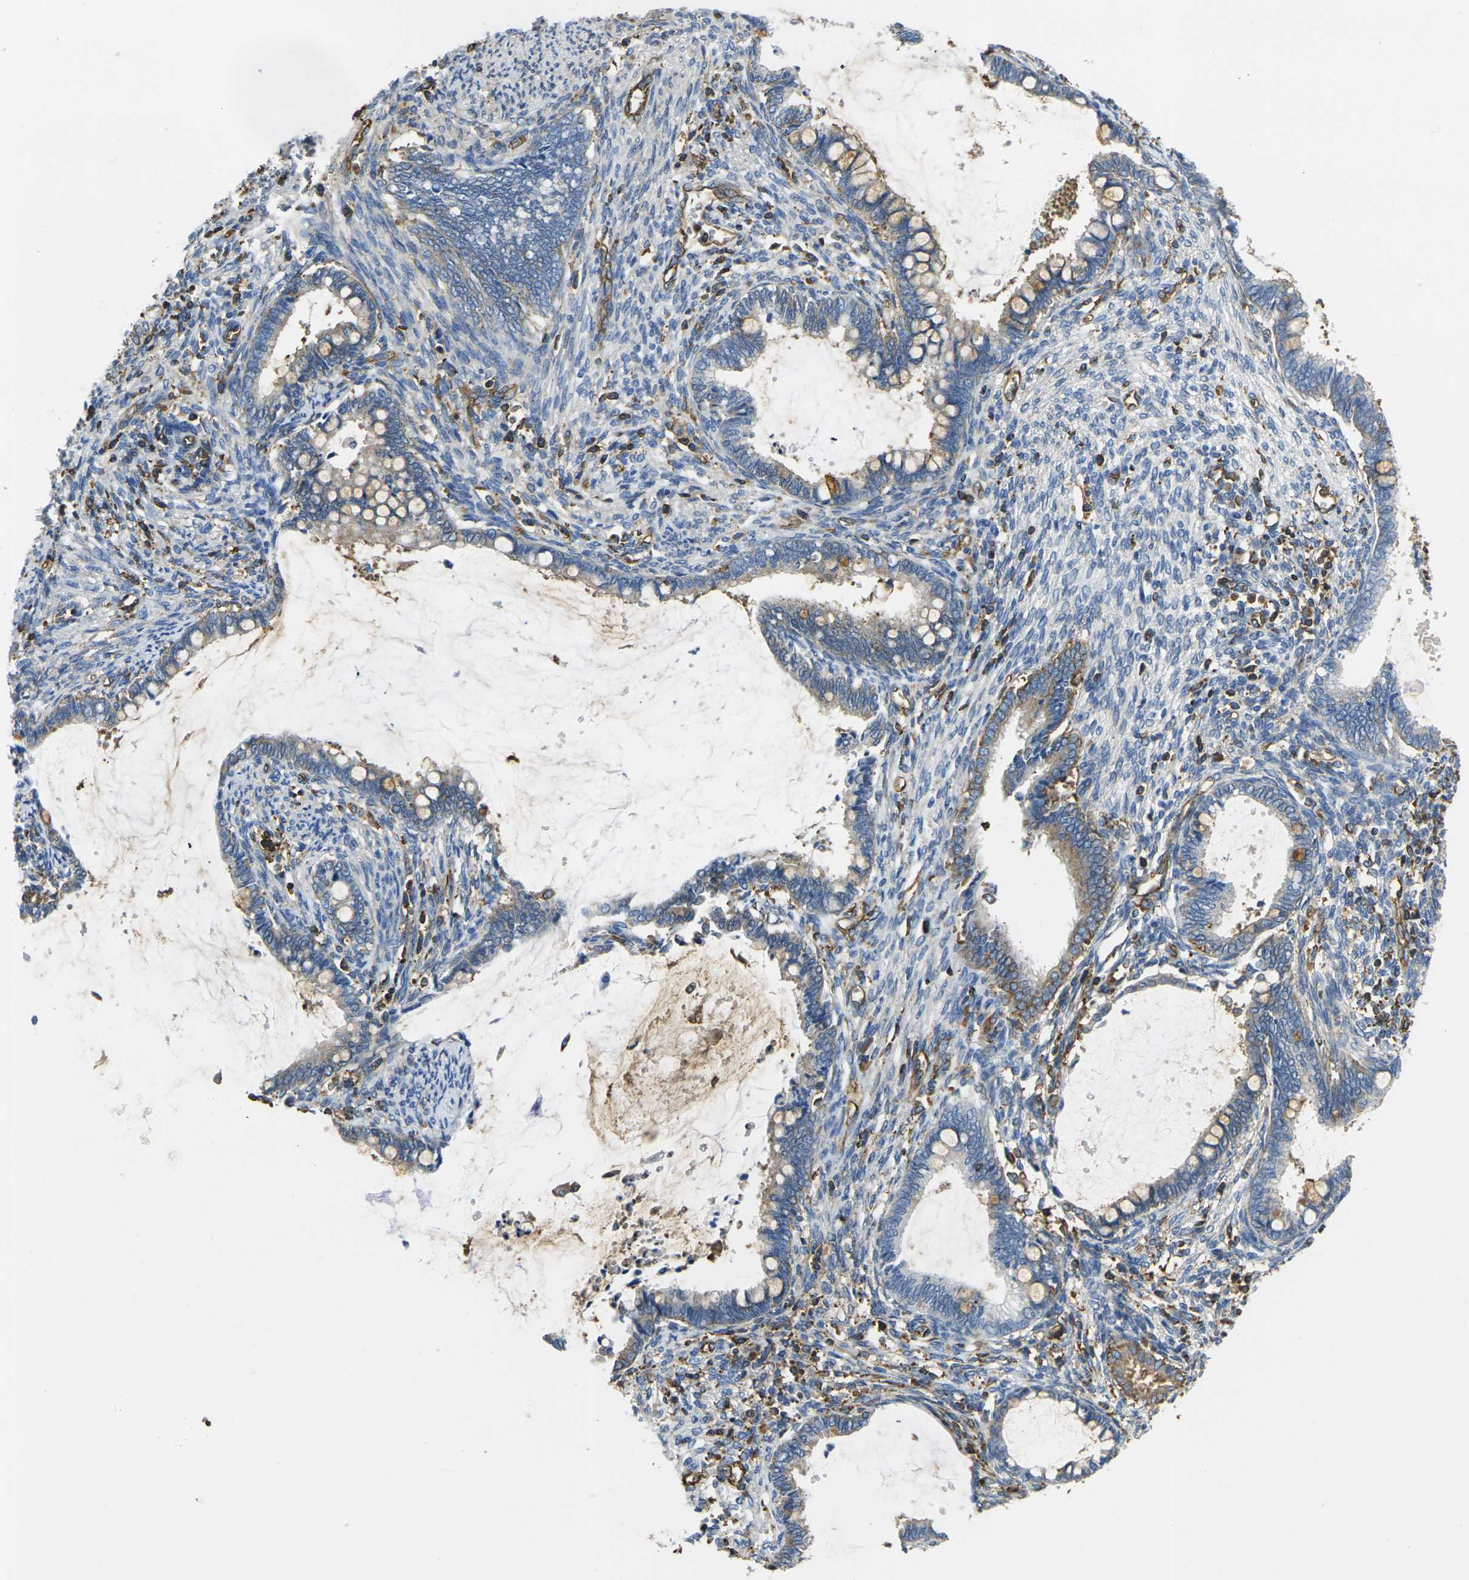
{"staining": {"intensity": "moderate", "quantity": "25%-75%", "location": "cytoplasmic/membranous"}, "tissue": "cervical cancer", "cell_type": "Tumor cells", "image_type": "cancer", "snomed": [{"axis": "morphology", "description": "Adenocarcinoma, NOS"}, {"axis": "topography", "description": "Cervix"}], "caption": "Cervical cancer (adenocarcinoma) stained with a protein marker shows moderate staining in tumor cells.", "gene": "FAM110D", "patient": {"sex": "female", "age": 44}}